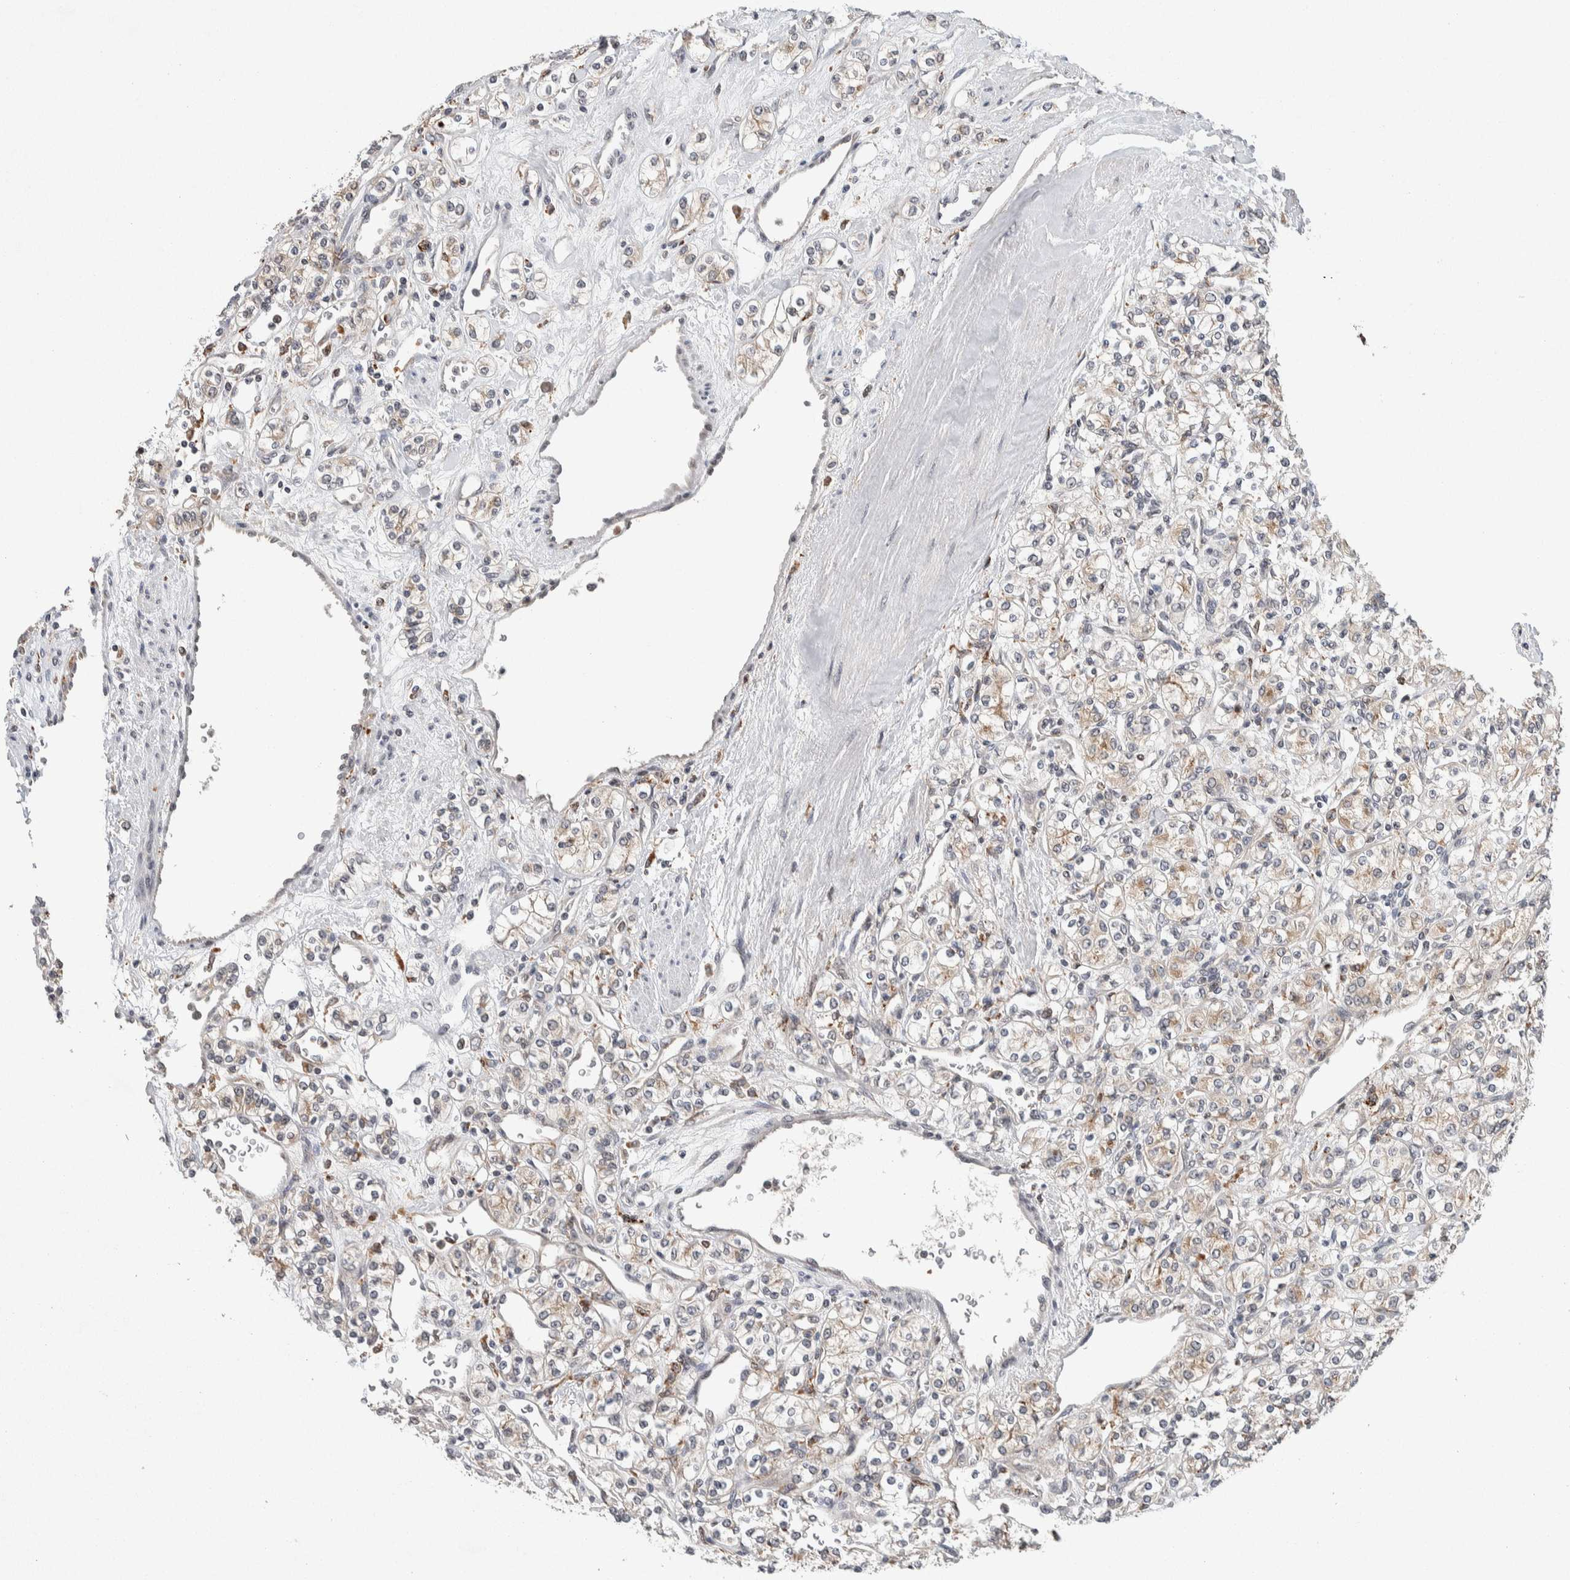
{"staining": {"intensity": "weak", "quantity": "25%-75%", "location": "cytoplasmic/membranous"}, "tissue": "renal cancer", "cell_type": "Tumor cells", "image_type": "cancer", "snomed": [{"axis": "morphology", "description": "Adenocarcinoma, NOS"}, {"axis": "topography", "description": "Kidney"}], "caption": "Renal cancer (adenocarcinoma) was stained to show a protein in brown. There is low levels of weak cytoplasmic/membranous expression in approximately 25%-75% of tumor cells.", "gene": "KCNK1", "patient": {"sex": "male", "age": 77}}